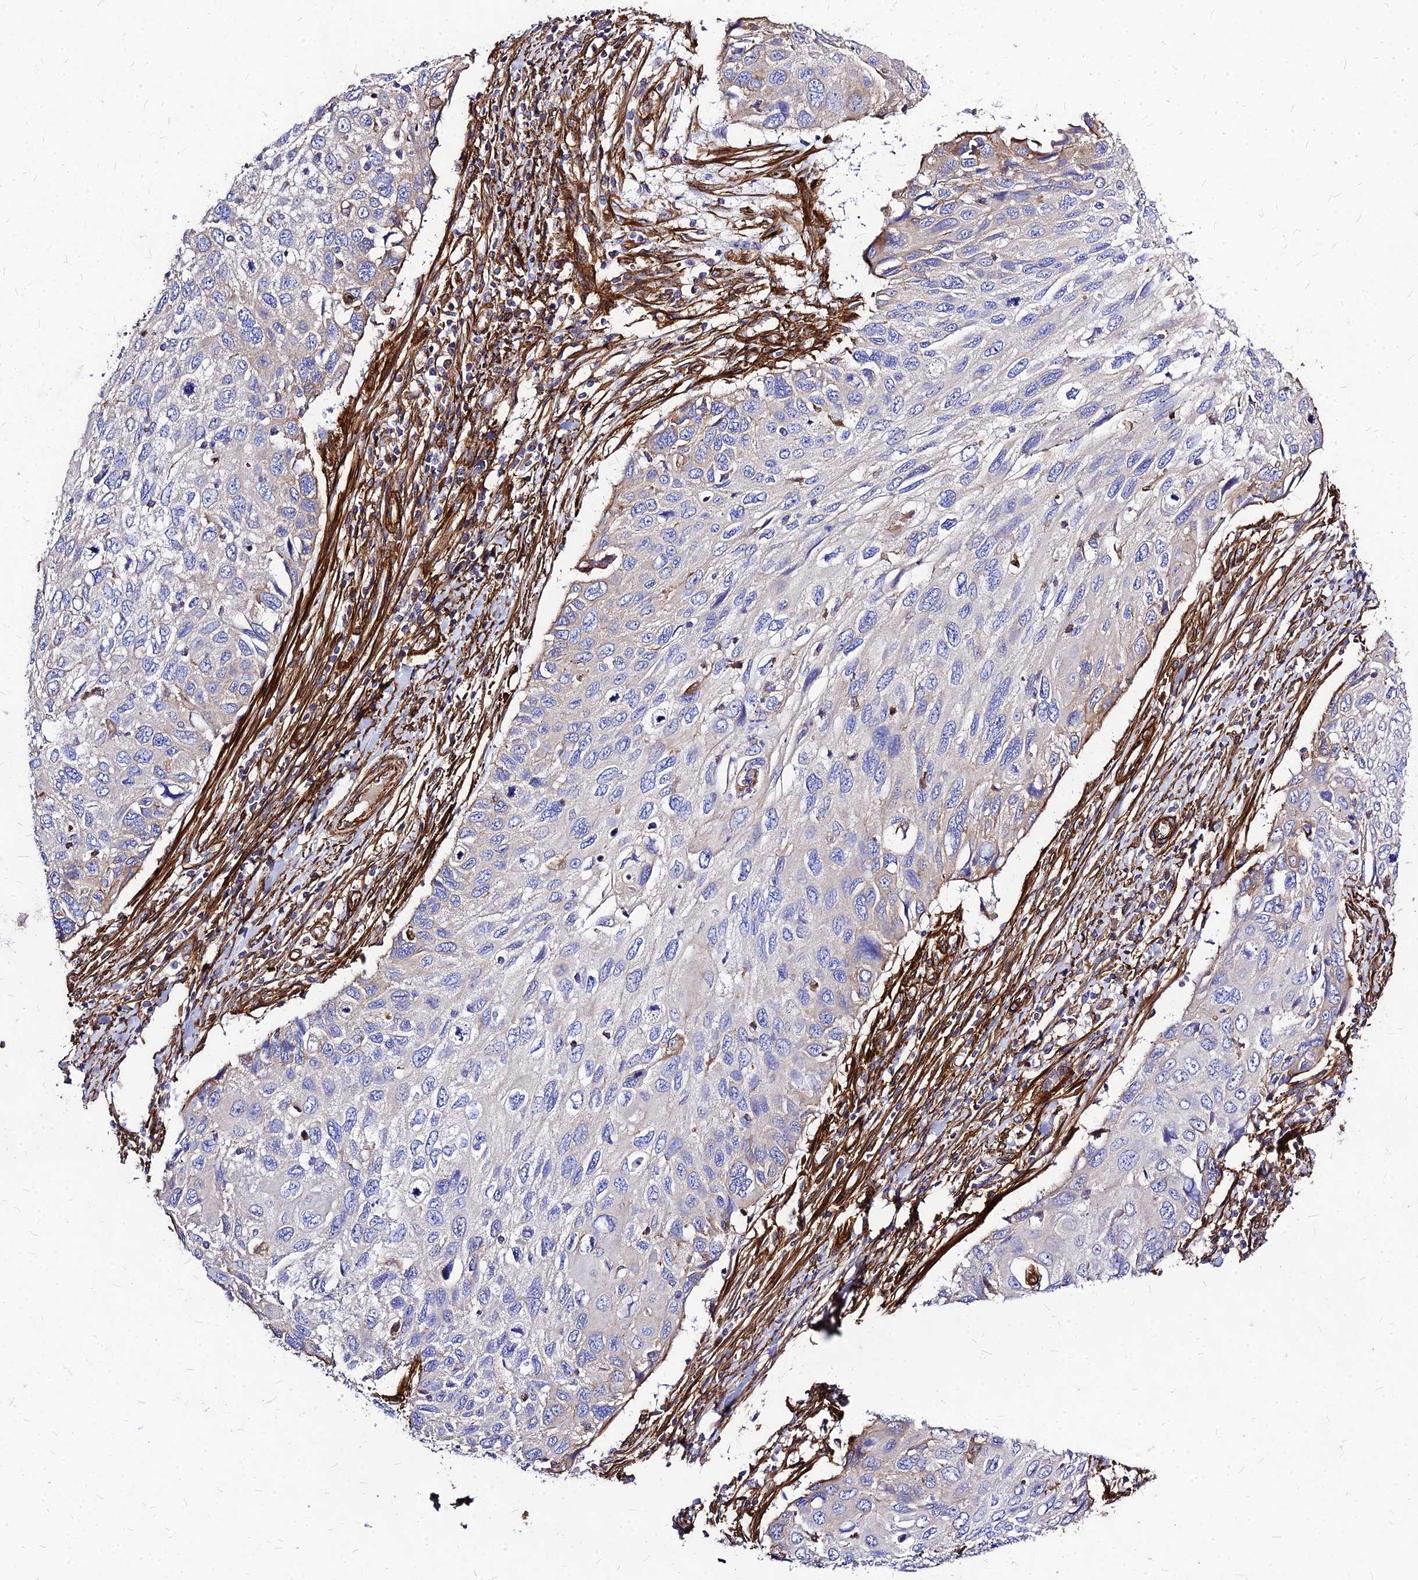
{"staining": {"intensity": "negative", "quantity": "none", "location": "none"}, "tissue": "cervical cancer", "cell_type": "Tumor cells", "image_type": "cancer", "snomed": [{"axis": "morphology", "description": "Squamous cell carcinoma, NOS"}, {"axis": "topography", "description": "Cervix"}], "caption": "Protein analysis of cervical cancer displays no significant staining in tumor cells. Nuclei are stained in blue.", "gene": "EFCC1", "patient": {"sex": "female", "age": 70}}